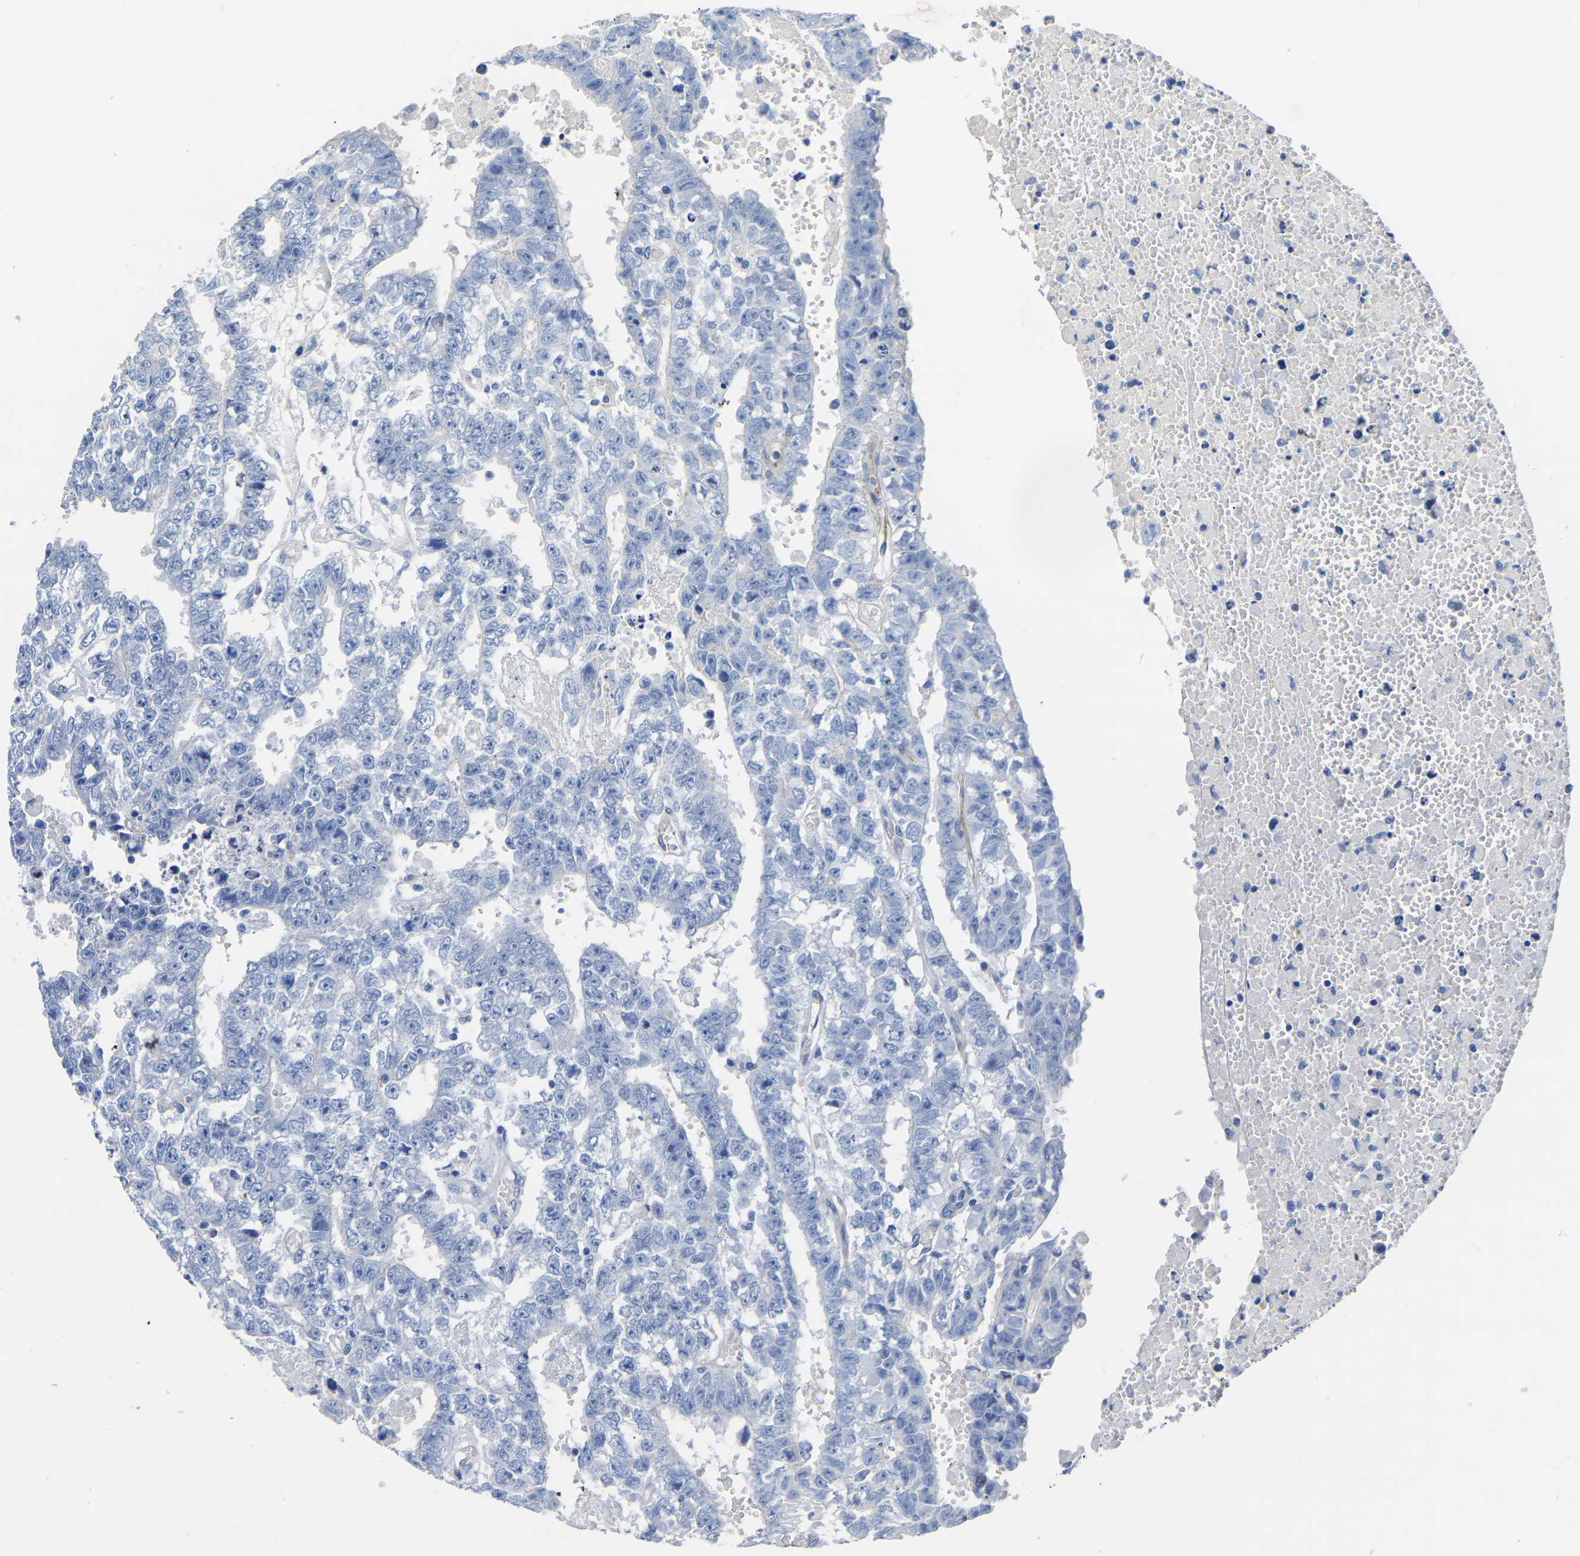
{"staining": {"intensity": "negative", "quantity": "none", "location": "none"}, "tissue": "testis cancer", "cell_type": "Tumor cells", "image_type": "cancer", "snomed": [{"axis": "morphology", "description": "Carcinoma, Embryonal, NOS"}, {"axis": "topography", "description": "Testis"}], "caption": "Immunohistochemical staining of human testis cancer displays no significant expression in tumor cells.", "gene": "SLC45A3", "patient": {"sex": "male", "age": 25}}